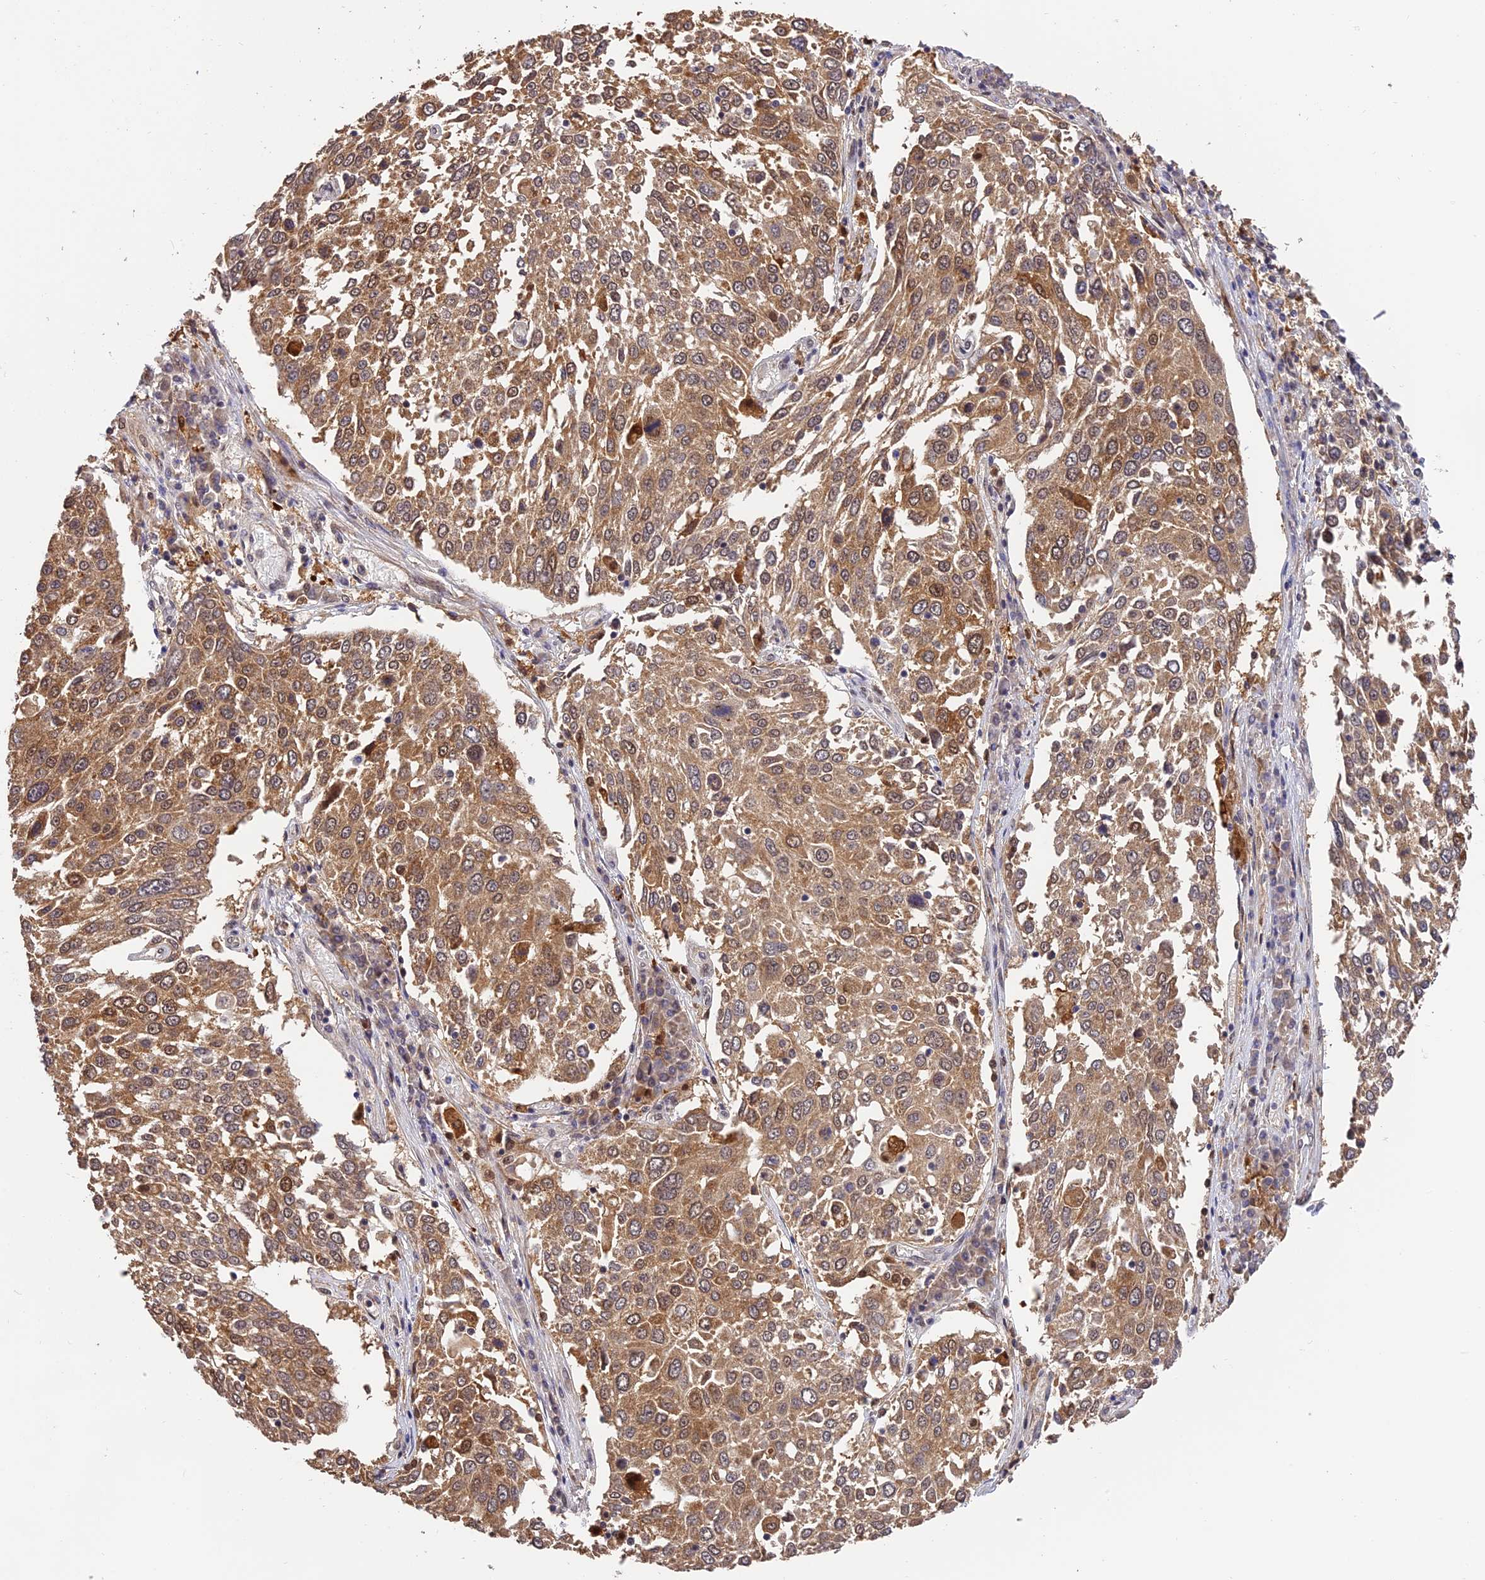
{"staining": {"intensity": "moderate", "quantity": ">75%", "location": "cytoplasmic/membranous,nuclear"}, "tissue": "lung cancer", "cell_type": "Tumor cells", "image_type": "cancer", "snomed": [{"axis": "morphology", "description": "Squamous cell carcinoma, NOS"}, {"axis": "topography", "description": "Lung"}], "caption": "There is medium levels of moderate cytoplasmic/membranous and nuclear staining in tumor cells of lung squamous cell carcinoma, as demonstrated by immunohistochemical staining (brown color).", "gene": "MNS1", "patient": {"sex": "male", "age": 65}}